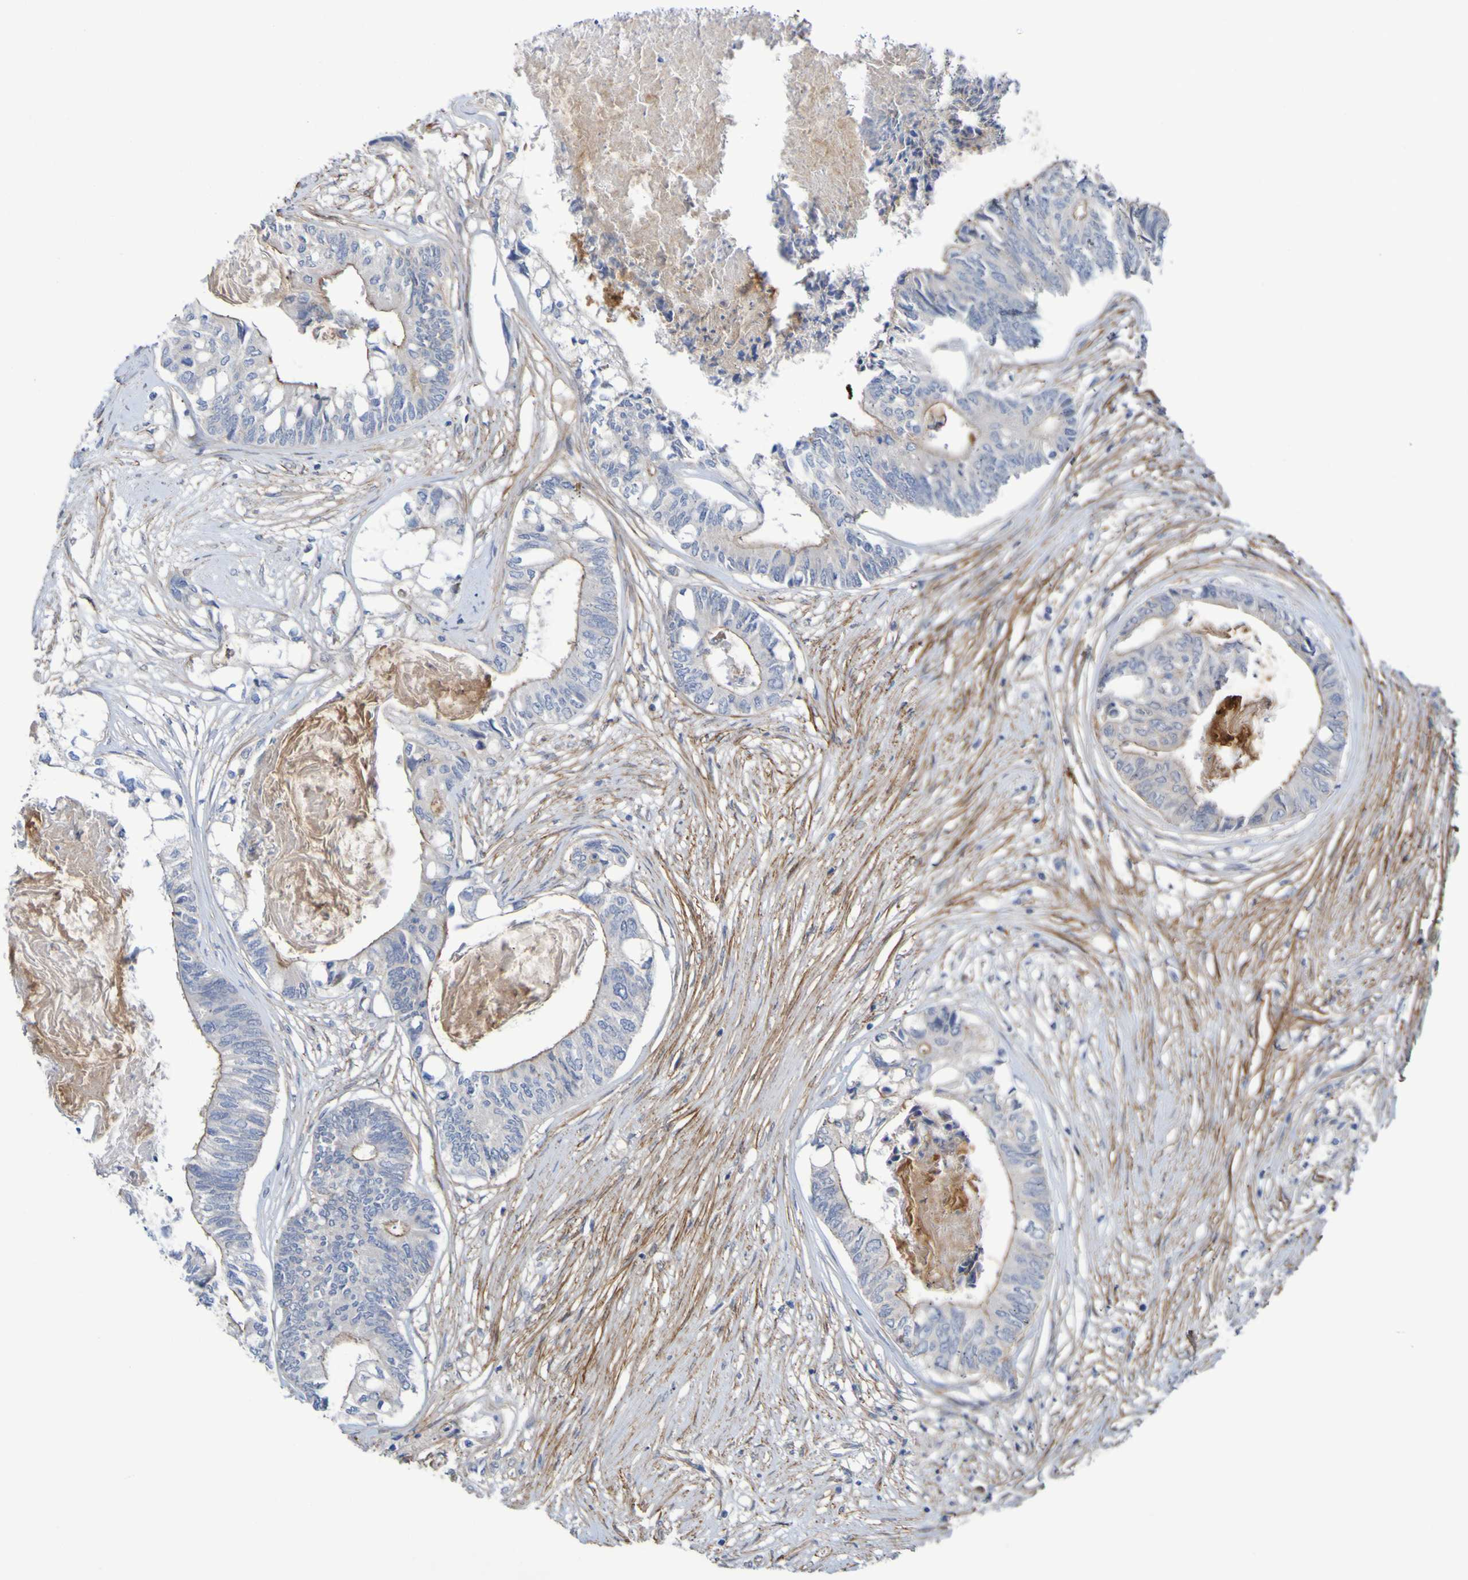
{"staining": {"intensity": "moderate", "quantity": "25%-75%", "location": "cytoplasmic/membranous"}, "tissue": "colorectal cancer", "cell_type": "Tumor cells", "image_type": "cancer", "snomed": [{"axis": "morphology", "description": "Adenocarcinoma, NOS"}, {"axis": "topography", "description": "Rectum"}], "caption": "About 25%-75% of tumor cells in human colorectal adenocarcinoma exhibit moderate cytoplasmic/membranous protein positivity as visualized by brown immunohistochemical staining.", "gene": "LPP", "patient": {"sex": "male", "age": 63}}